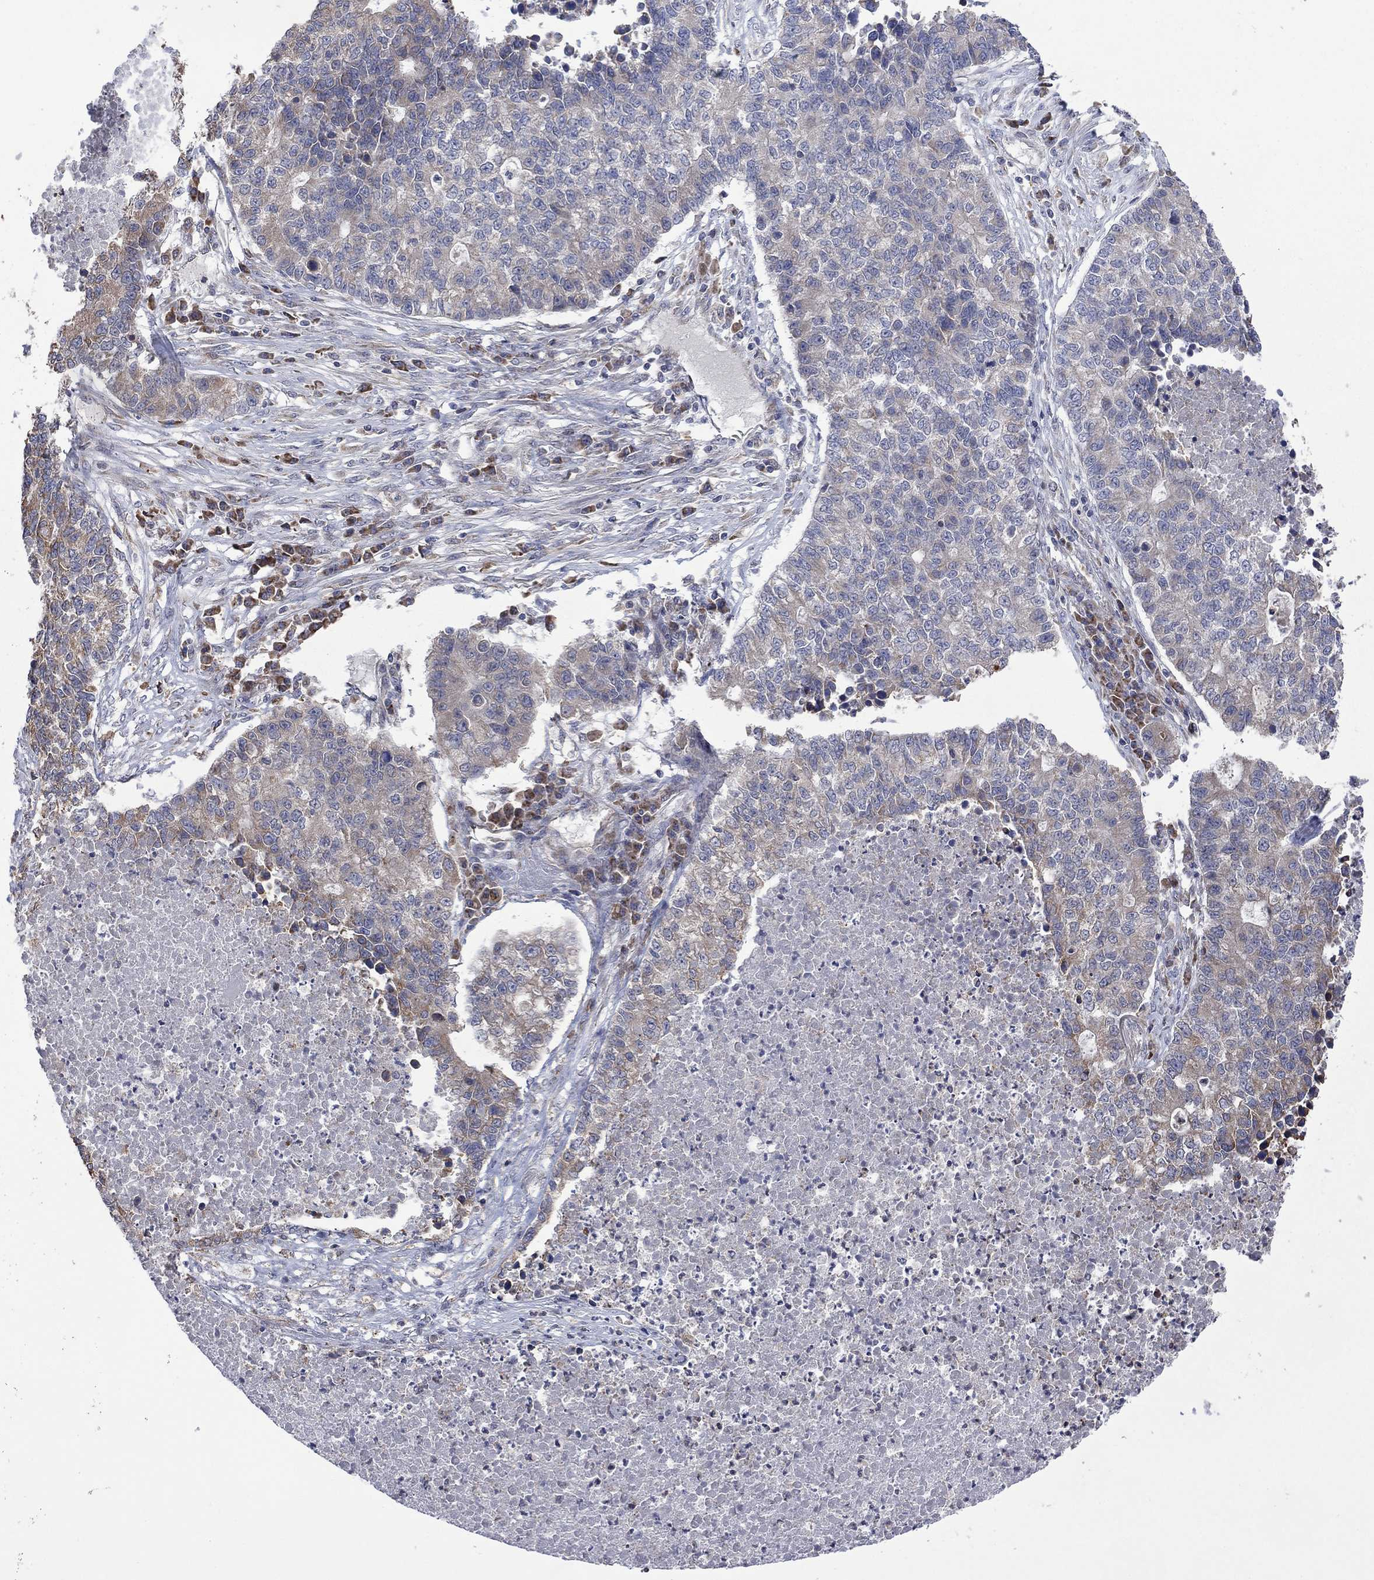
{"staining": {"intensity": "weak", "quantity": "25%-75%", "location": "cytoplasmic/membranous"}, "tissue": "lung cancer", "cell_type": "Tumor cells", "image_type": "cancer", "snomed": [{"axis": "morphology", "description": "Adenocarcinoma, NOS"}, {"axis": "topography", "description": "Lung"}], "caption": "IHC histopathology image of neoplastic tissue: lung cancer (adenocarcinoma) stained using IHC reveals low levels of weak protein expression localized specifically in the cytoplasmic/membranous of tumor cells, appearing as a cytoplasmic/membranous brown color.", "gene": "FURIN", "patient": {"sex": "male", "age": 57}}